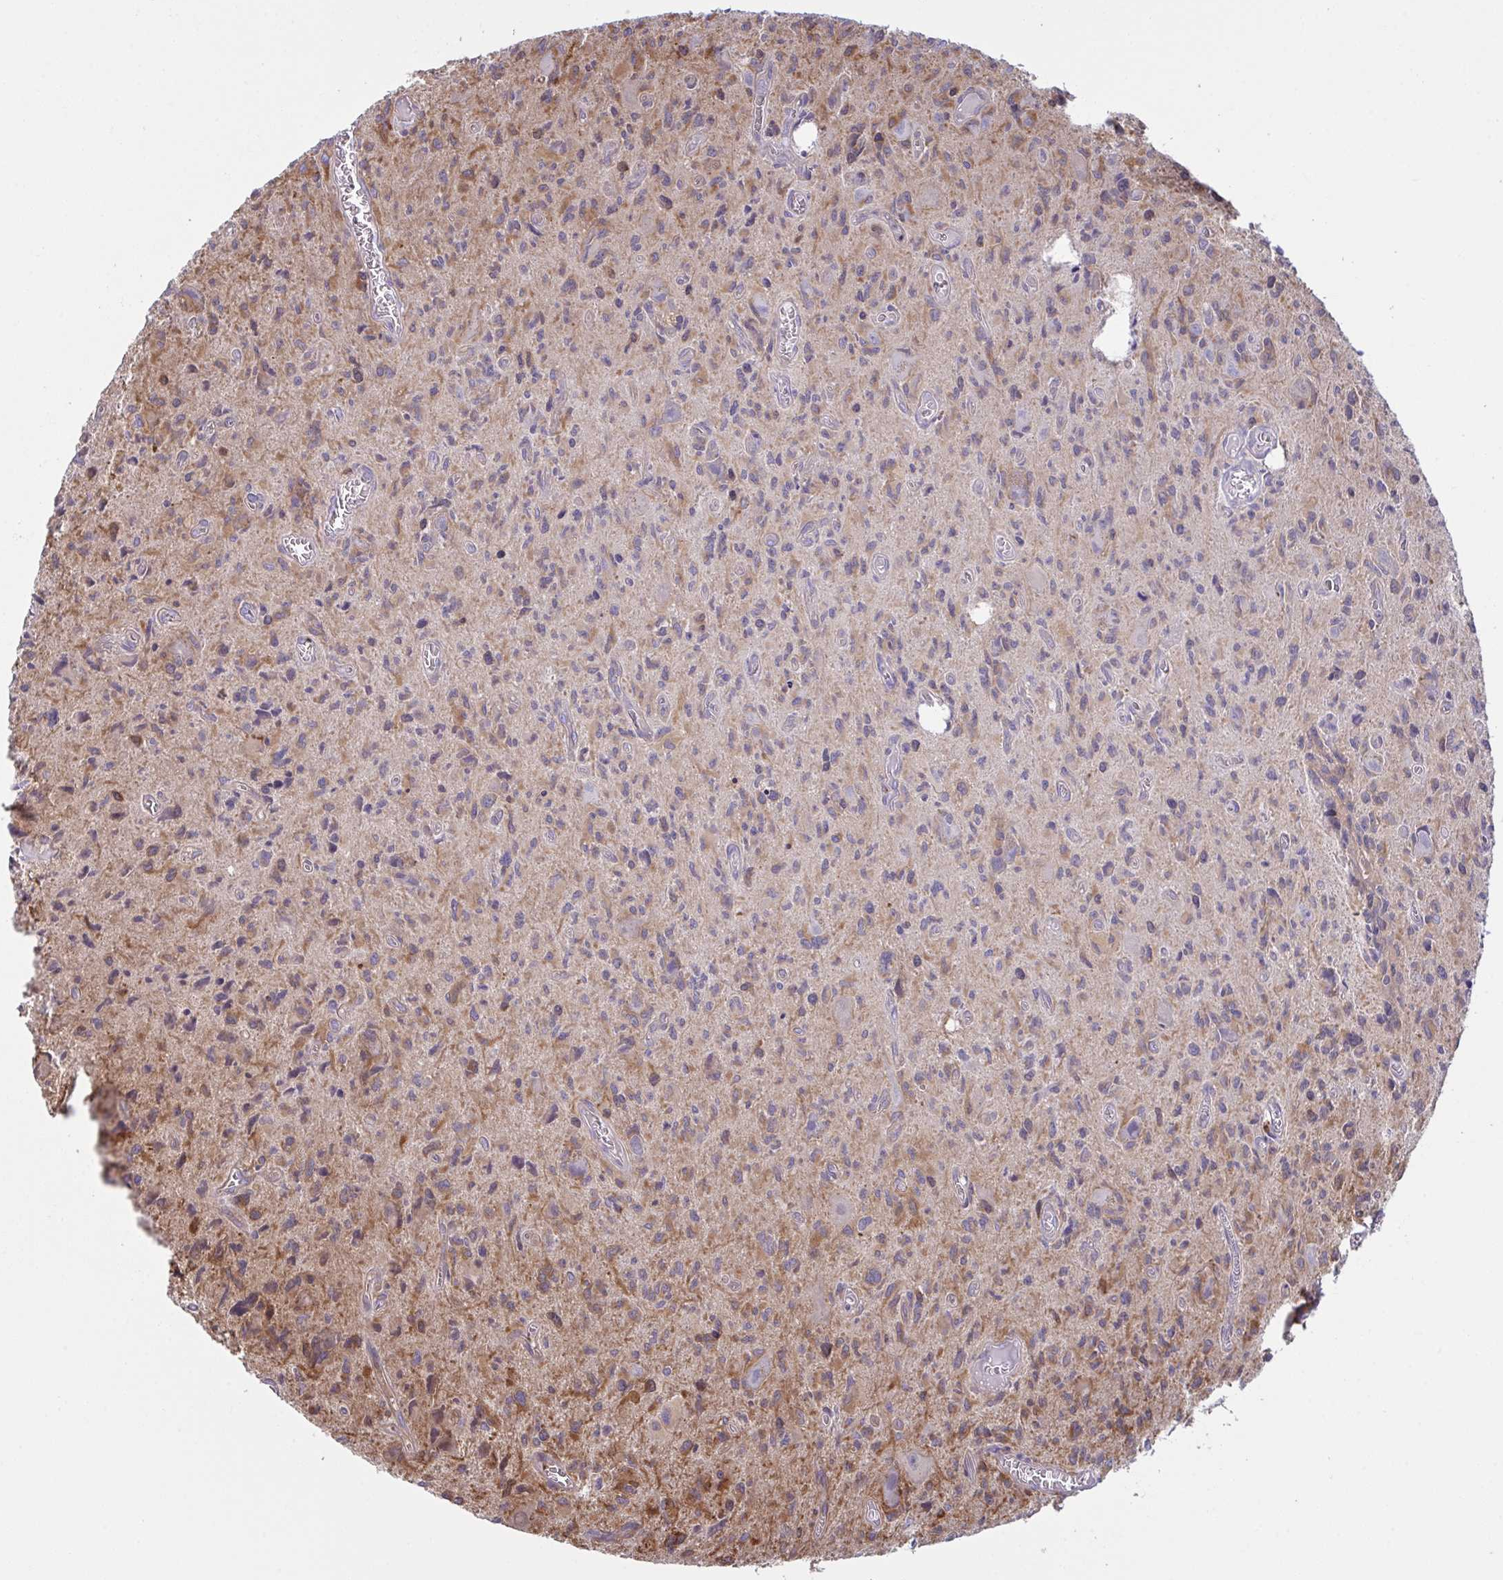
{"staining": {"intensity": "moderate", "quantity": "25%-75%", "location": "cytoplasmic/membranous"}, "tissue": "glioma", "cell_type": "Tumor cells", "image_type": "cancer", "snomed": [{"axis": "morphology", "description": "Glioma, malignant, High grade"}, {"axis": "topography", "description": "Brain"}], "caption": "About 25%-75% of tumor cells in glioma show moderate cytoplasmic/membranous protein positivity as visualized by brown immunohistochemical staining.", "gene": "TSC22D3", "patient": {"sex": "male", "age": 76}}